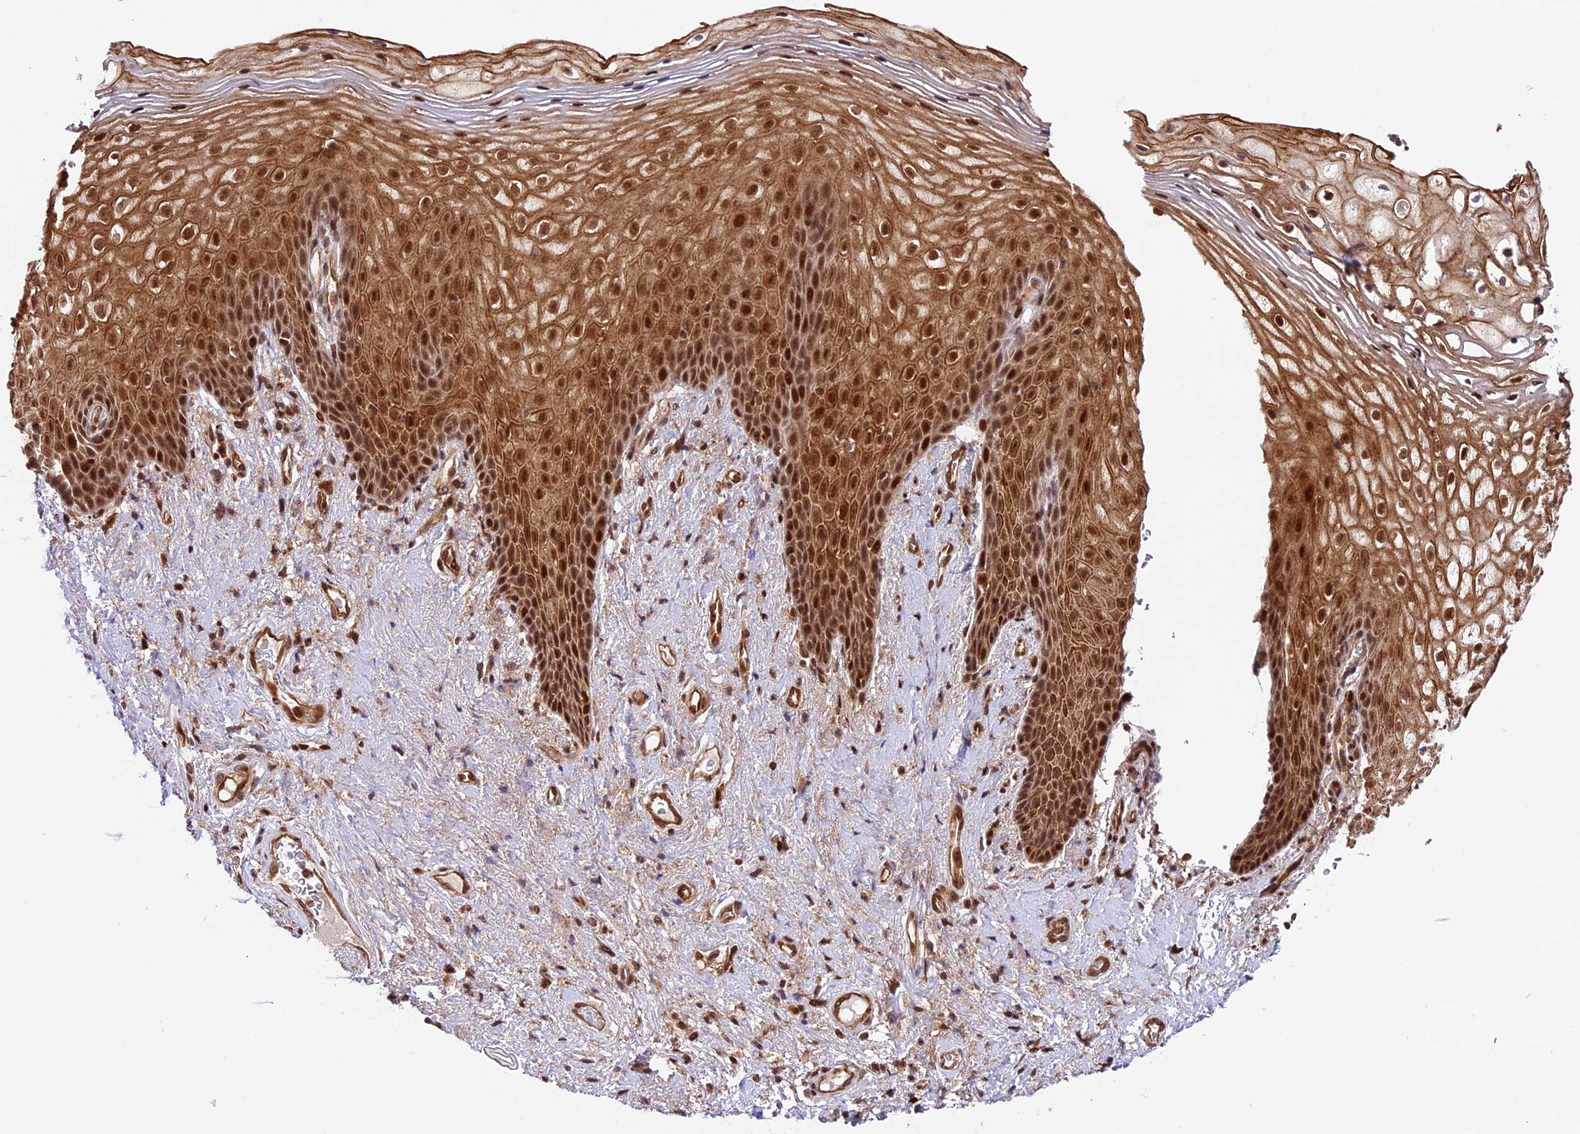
{"staining": {"intensity": "strong", "quantity": ">75%", "location": "cytoplasmic/membranous,nuclear"}, "tissue": "vagina", "cell_type": "Squamous epithelial cells", "image_type": "normal", "snomed": [{"axis": "morphology", "description": "Normal tissue, NOS"}, {"axis": "topography", "description": "Vagina"}], "caption": "IHC staining of benign vagina, which reveals high levels of strong cytoplasmic/membranous,nuclear expression in about >75% of squamous epithelial cells indicating strong cytoplasmic/membranous,nuclear protein expression. The staining was performed using DAB (brown) for protein detection and nuclei were counterstained in hematoxylin (blue).", "gene": "DHX38", "patient": {"sex": "female", "age": 60}}